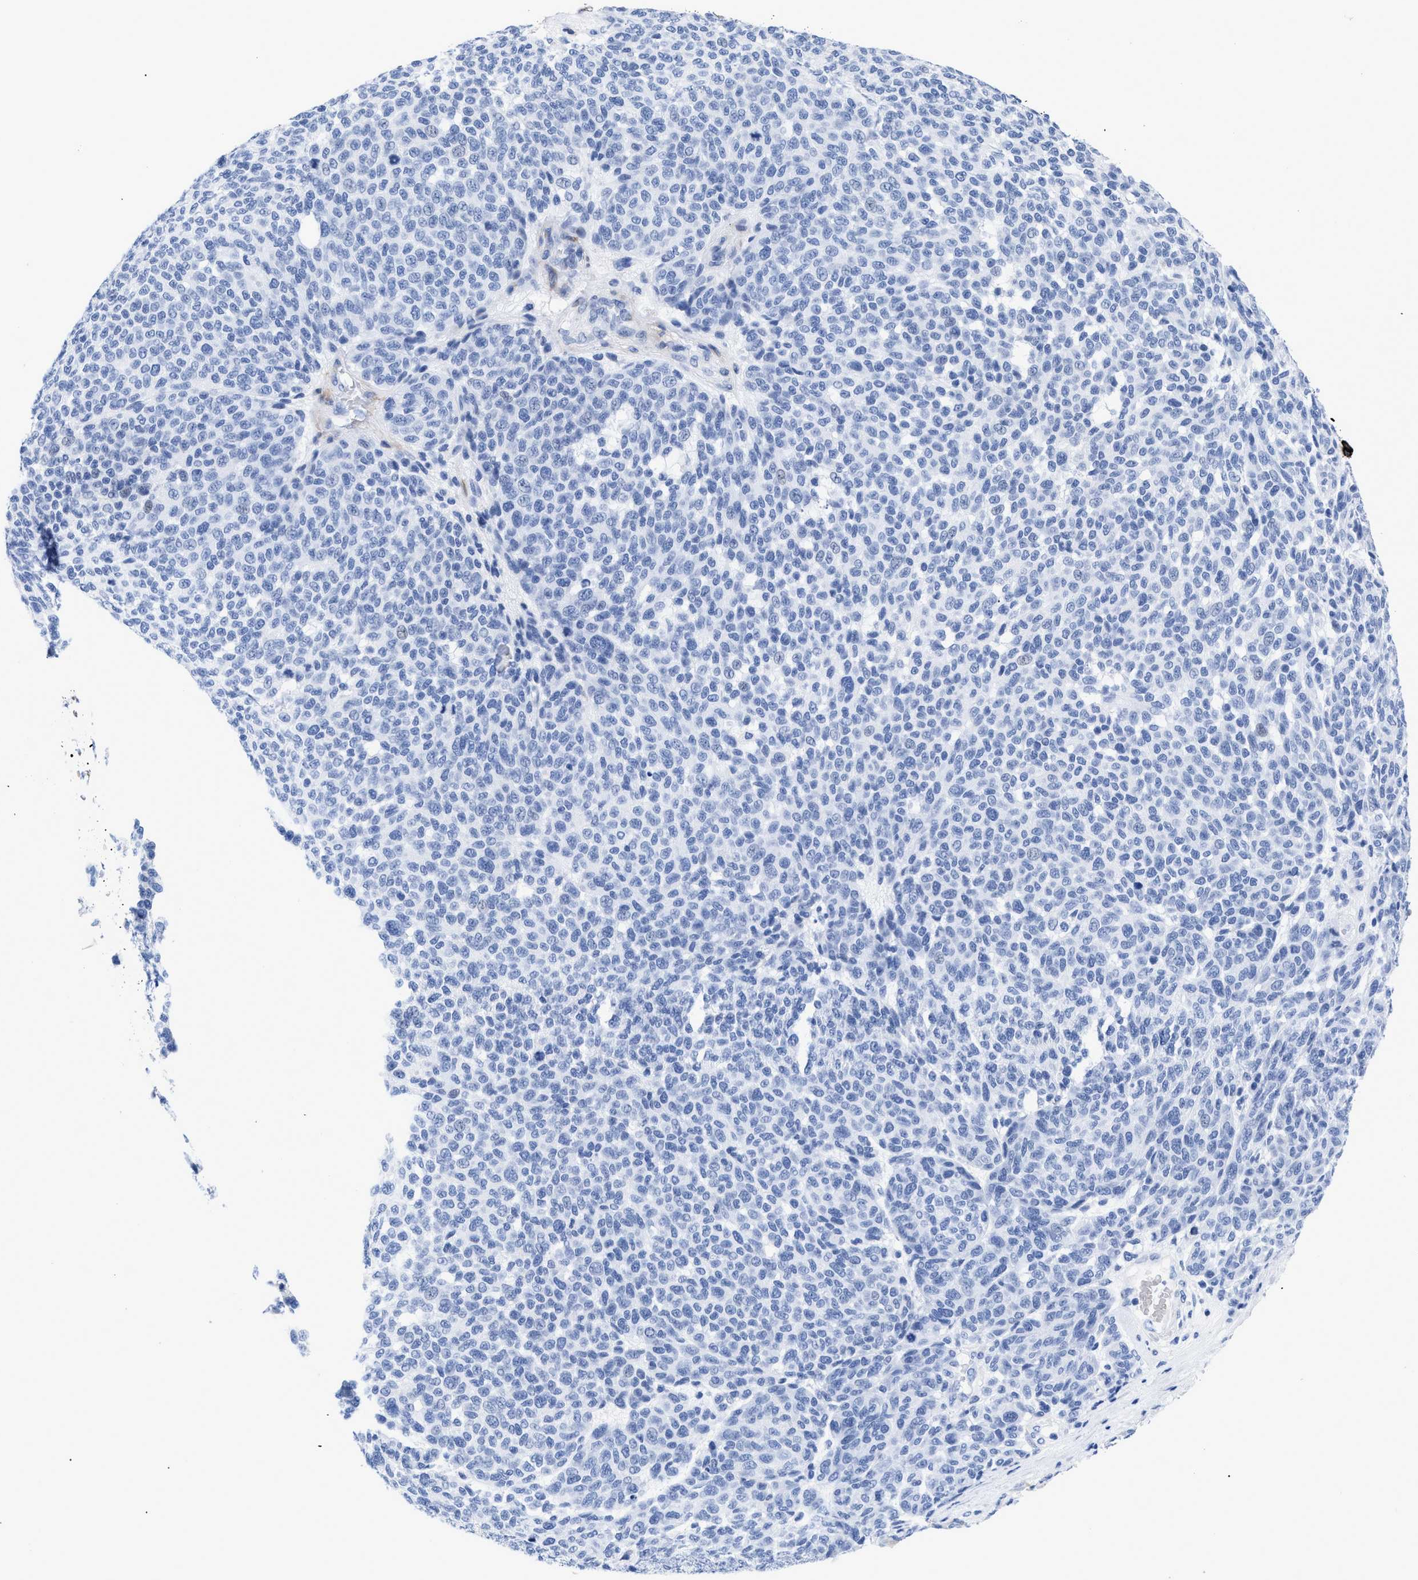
{"staining": {"intensity": "negative", "quantity": "none", "location": "none"}, "tissue": "melanoma", "cell_type": "Tumor cells", "image_type": "cancer", "snomed": [{"axis": "morphology", "description": "Malignant melanoma, NOS"}, {"axis": "topography", "description": "Skin"}], "caption": "DAB (3,3'-diaminobenzidine) immunohistochemical staining of melanoma displays no significant expression in tumor cells.", "gene": "DUSP26", "patient": {"sex": "male", "age": 59}}